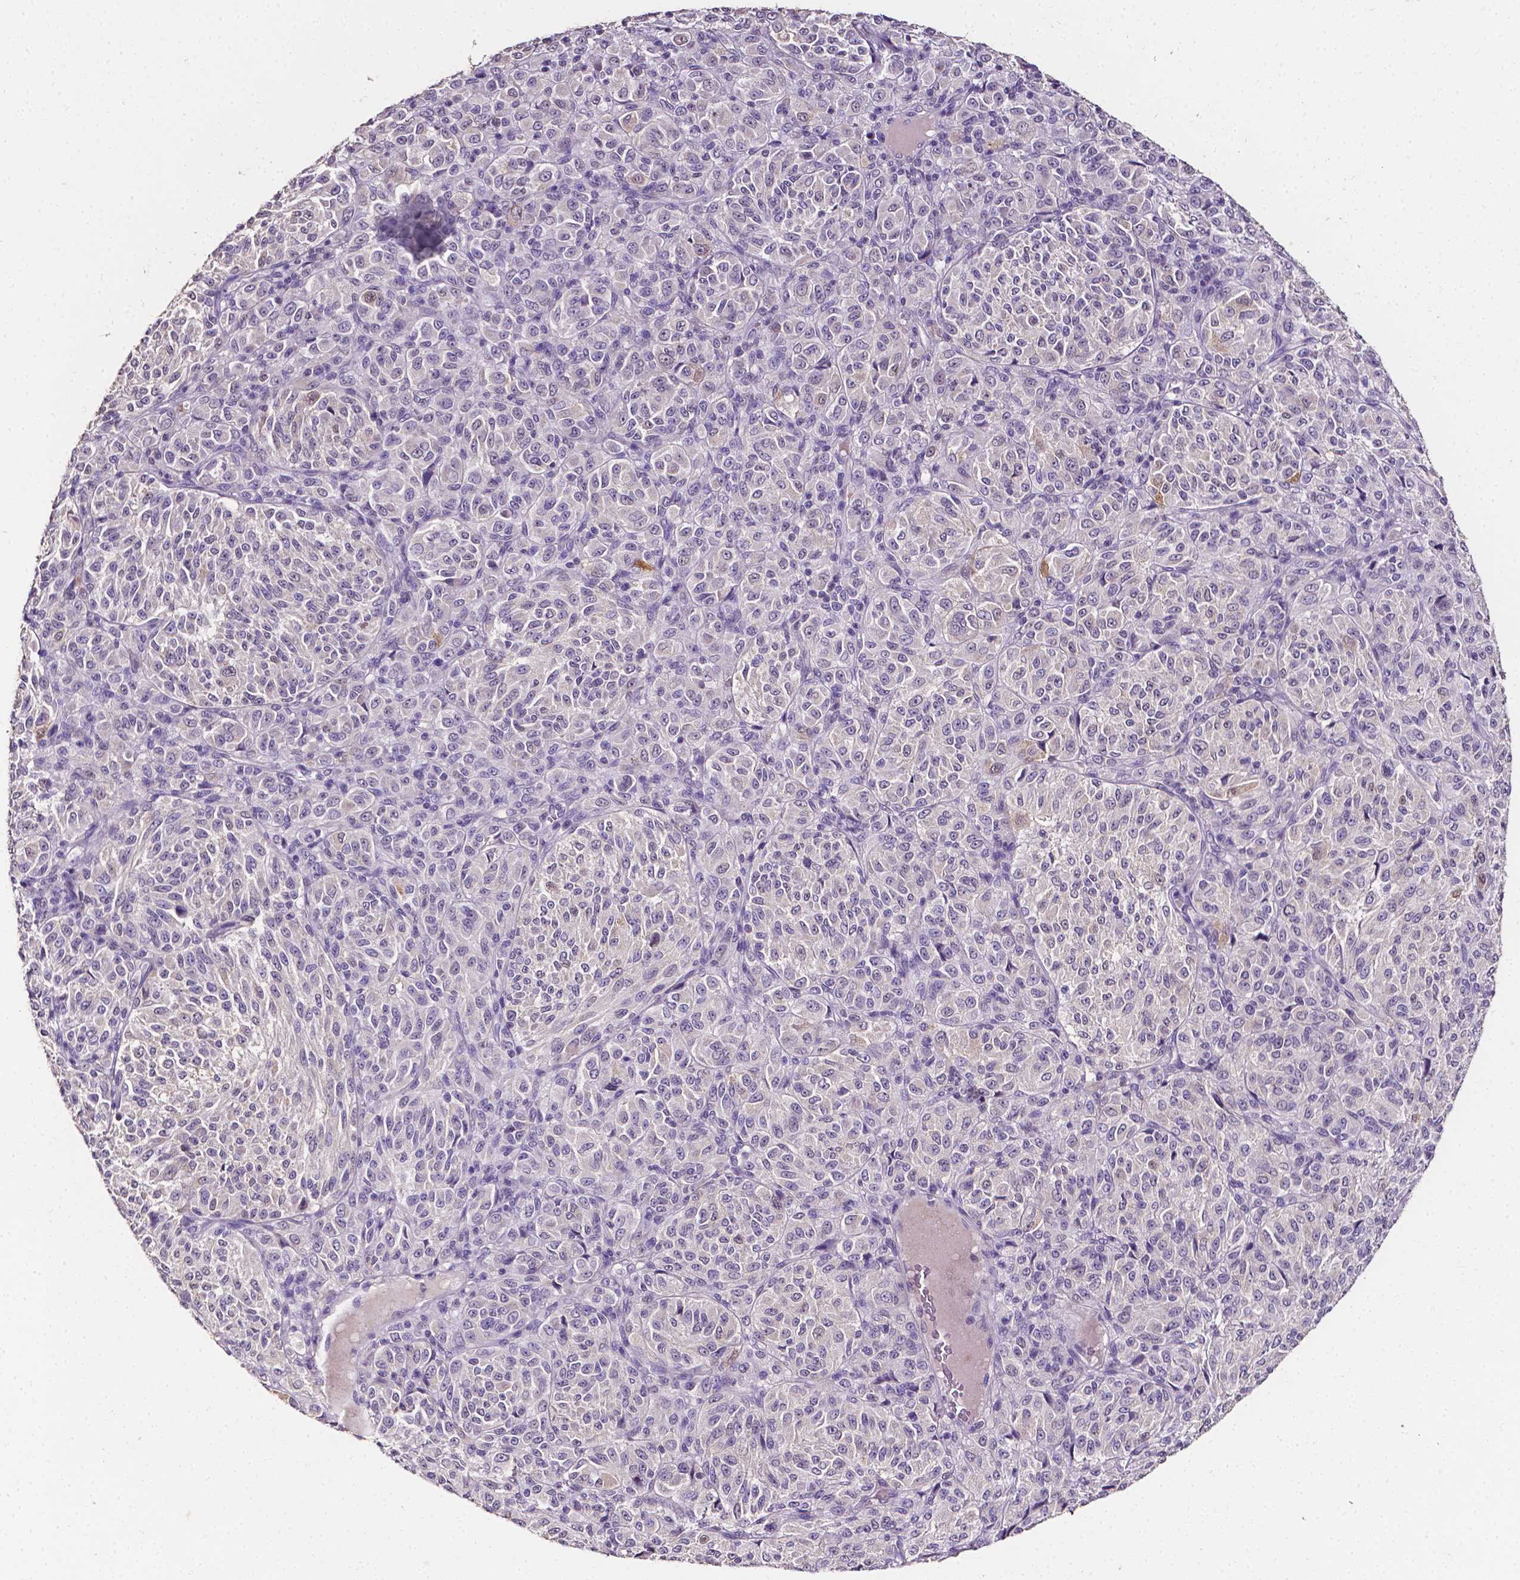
{"staining": {"intensity": "negative", "quantity": "none", "location": "none"}, "tissue": "melanoma", "cell_type": "Tumor cells", "image_type": "cancer", "snomed": [{"axis": "morphology", "description": "Malignant melanoma, Metastatic site"}, {"axis": "topography", "description": "Brain"}], "caption": "A high-resolution micrograph shows immunohistochemistry (IHC) staining of melanoma, which exhibits no significant staining in tumor cells.", "gene": "PSAT1", "patient": {"sex": "female", "age": 56}}